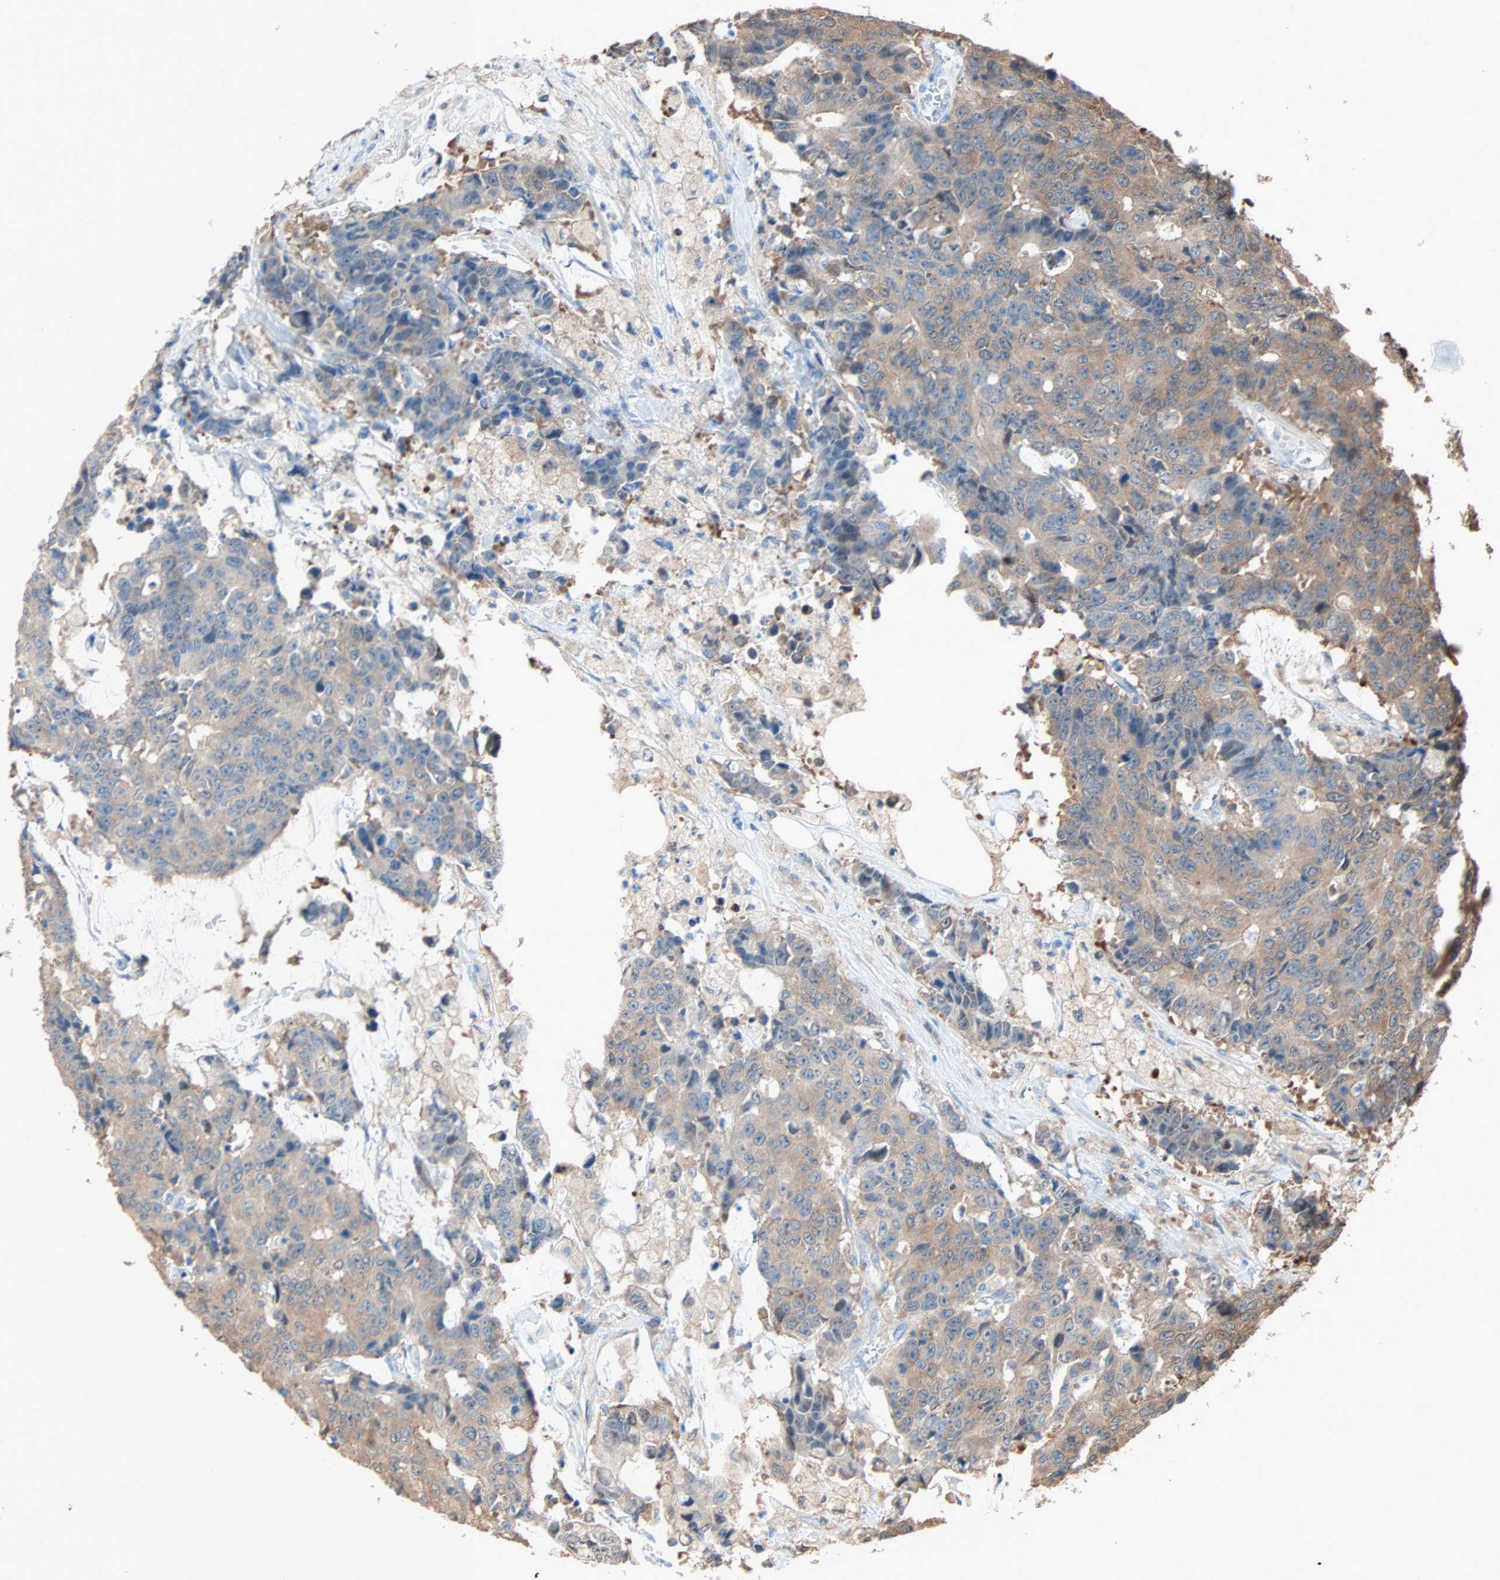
{"staining": {"intensity": "moderate", "quantity": ">75%", "location": "cytoplasmic/membranous"}, "tissue": "colorectal cancer", "cell_type": "Tumor cells", "image_type": "cancer", "snomed": [{"axis": "morphology", "description": "Adenocarcinoma, NOS"}, {"axis": "topography", "description": "Colon"}], "caption": "A high-resolution histopathology image shows immunohistochemistry staining of adenocarcinoma (colorectal), which displays moderate cytoplasmic/membranous expression in approximately >75% of tumor cells.", "gene": "PRDX1", "patient": {"sex": "female", "age": 86}}